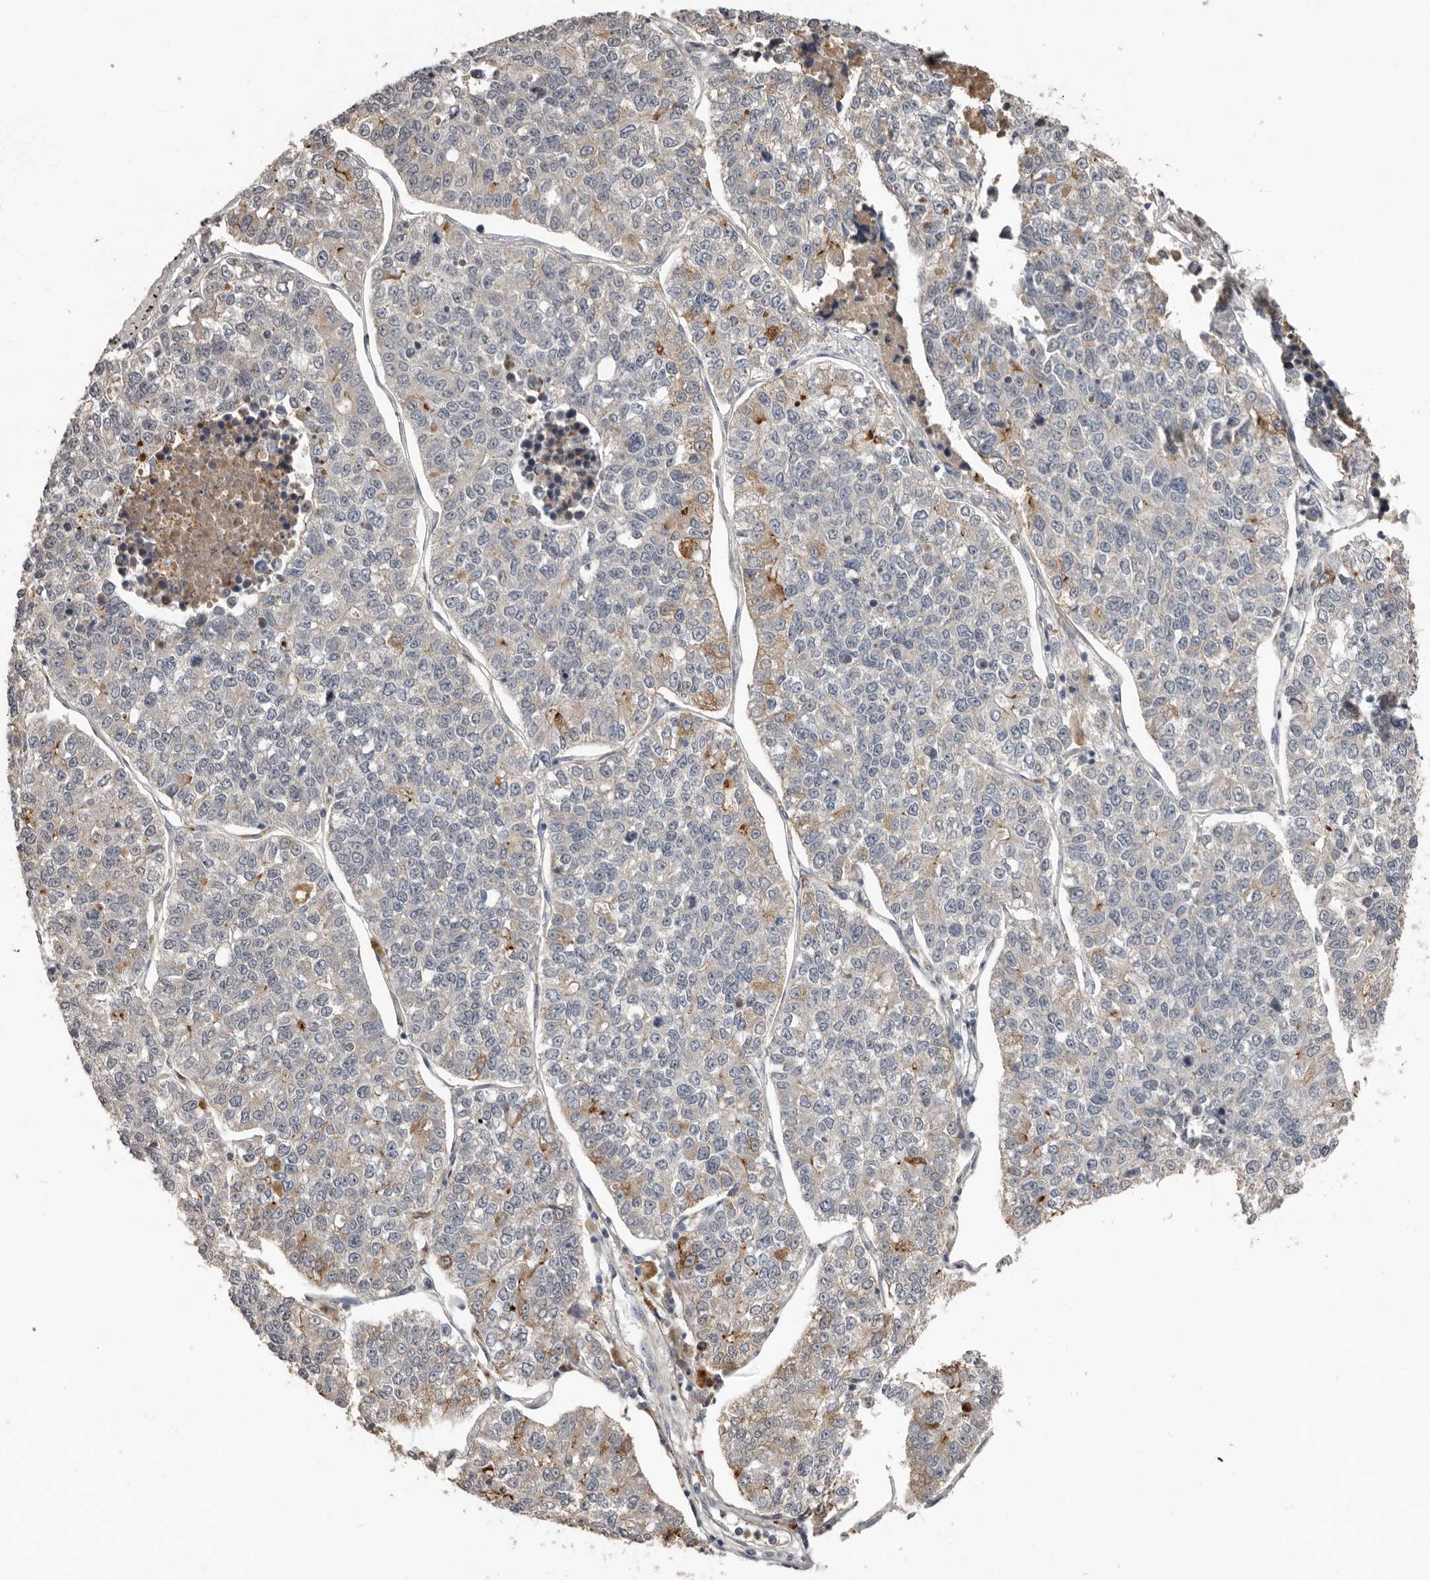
{"staining": {"intensity": "moderate", "quantity": "<25%", "location": "cytoplasmic/membranous"}, "tissue": "lung cancer", "cell_type": "Tumor cells", "image_type": "cancer", "snomed": [{"axis": "morphology", "description": "Adenocarcinoma, NOS"}, {"axis": "topography", "description": "Lung"}], "caption": "Adenocarcinoma (lung) tissue reveals moderate cytoplasmic/membranous staining in about <25% of tumor cells", "gene": "LRGUK", "patient": {"sex": "male", "age": 49}}